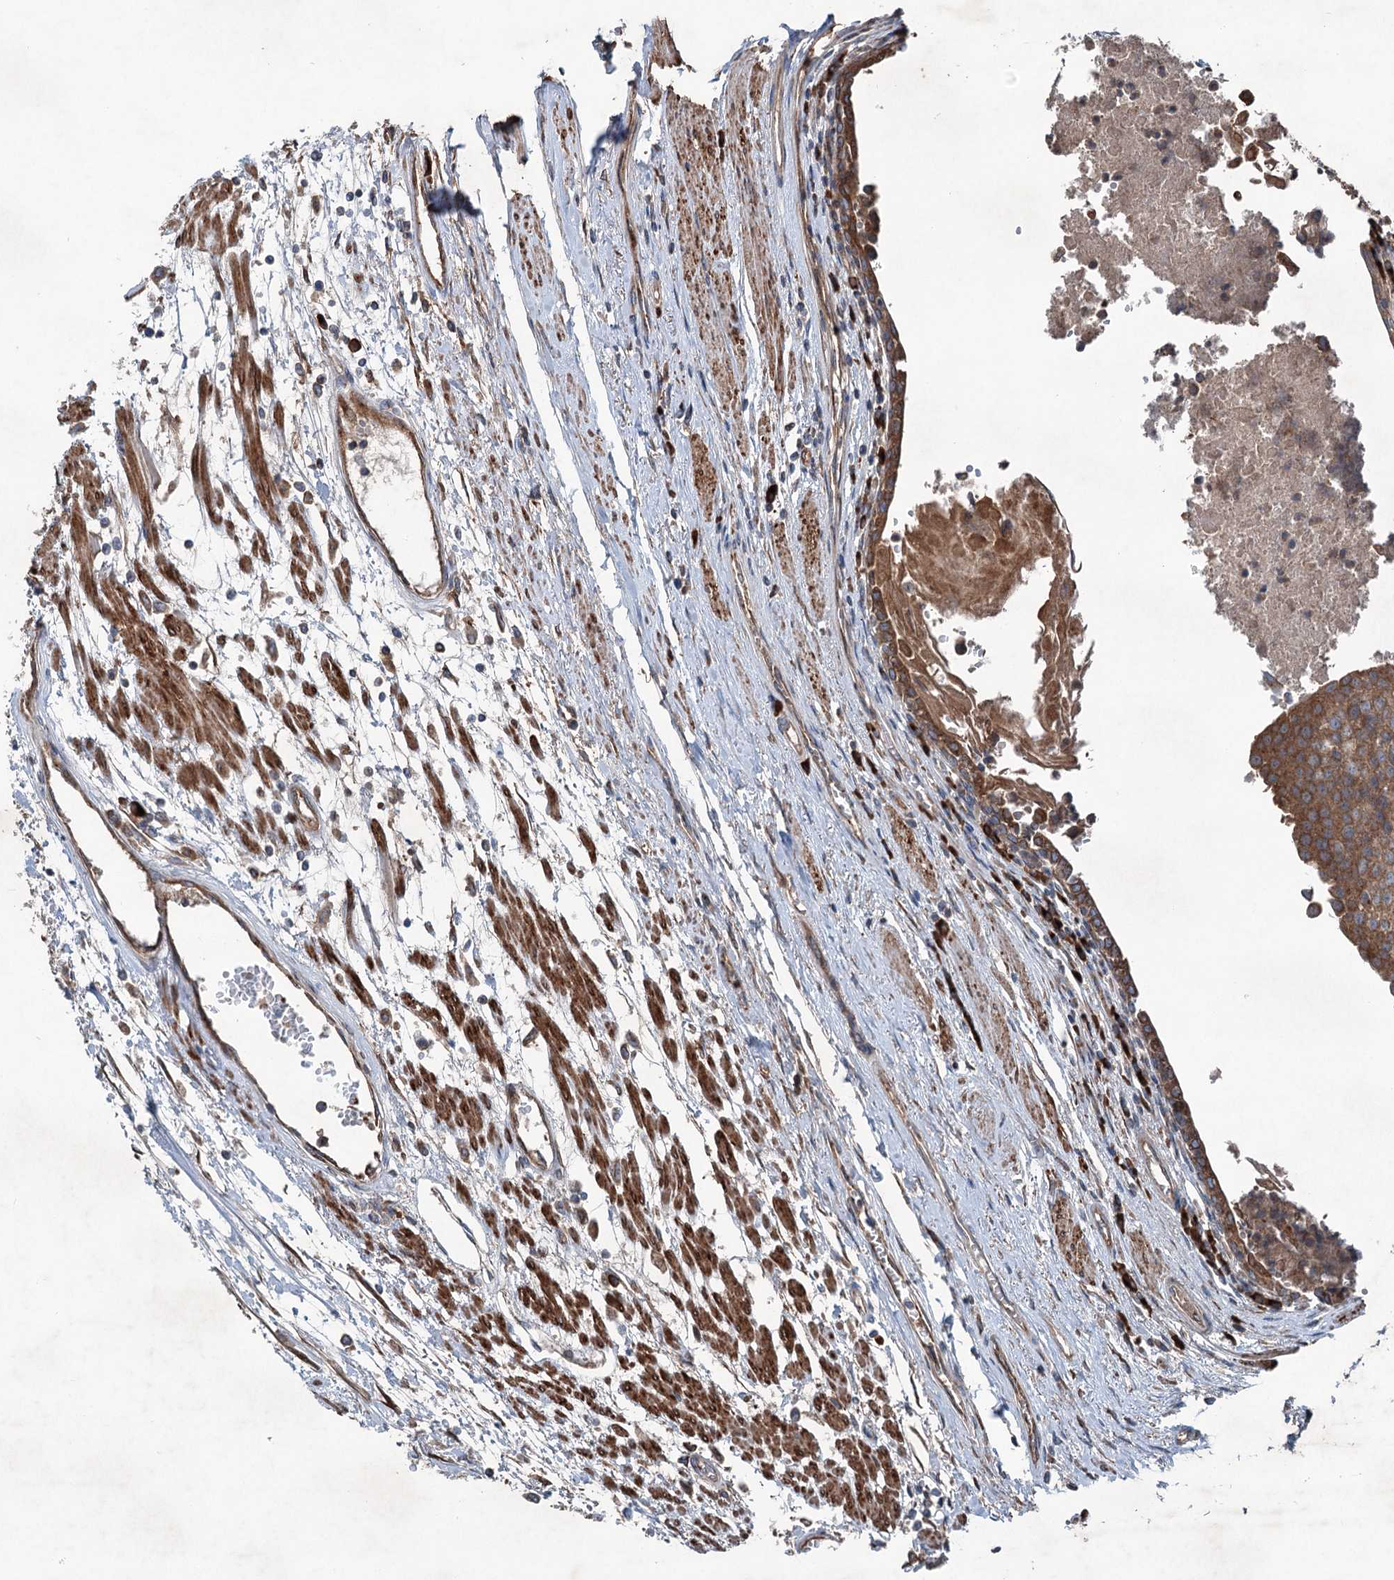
{"staining": {"intensity": "strong", "quantity": "<25%", "location": "cytoplasmic/membranous"}, "tissue": "urothelial cancer", "cell_type": "Tumor cells", "image_type": "cancer", "snomed": [{"axis": "morphology", "description": "Urothelial carcinoma, High grade"}, {"axis": "topography", "description": "Urinary bladder"}], "caption": "Strong cytoplasmic/membranous positivity for a protein is appreciated in about <25% of tumor cells of urothelial carcinoma (high-grade) using IHC.", "gene": "CALCOCO1", "patient": {"sex": "female", "age": 85}}